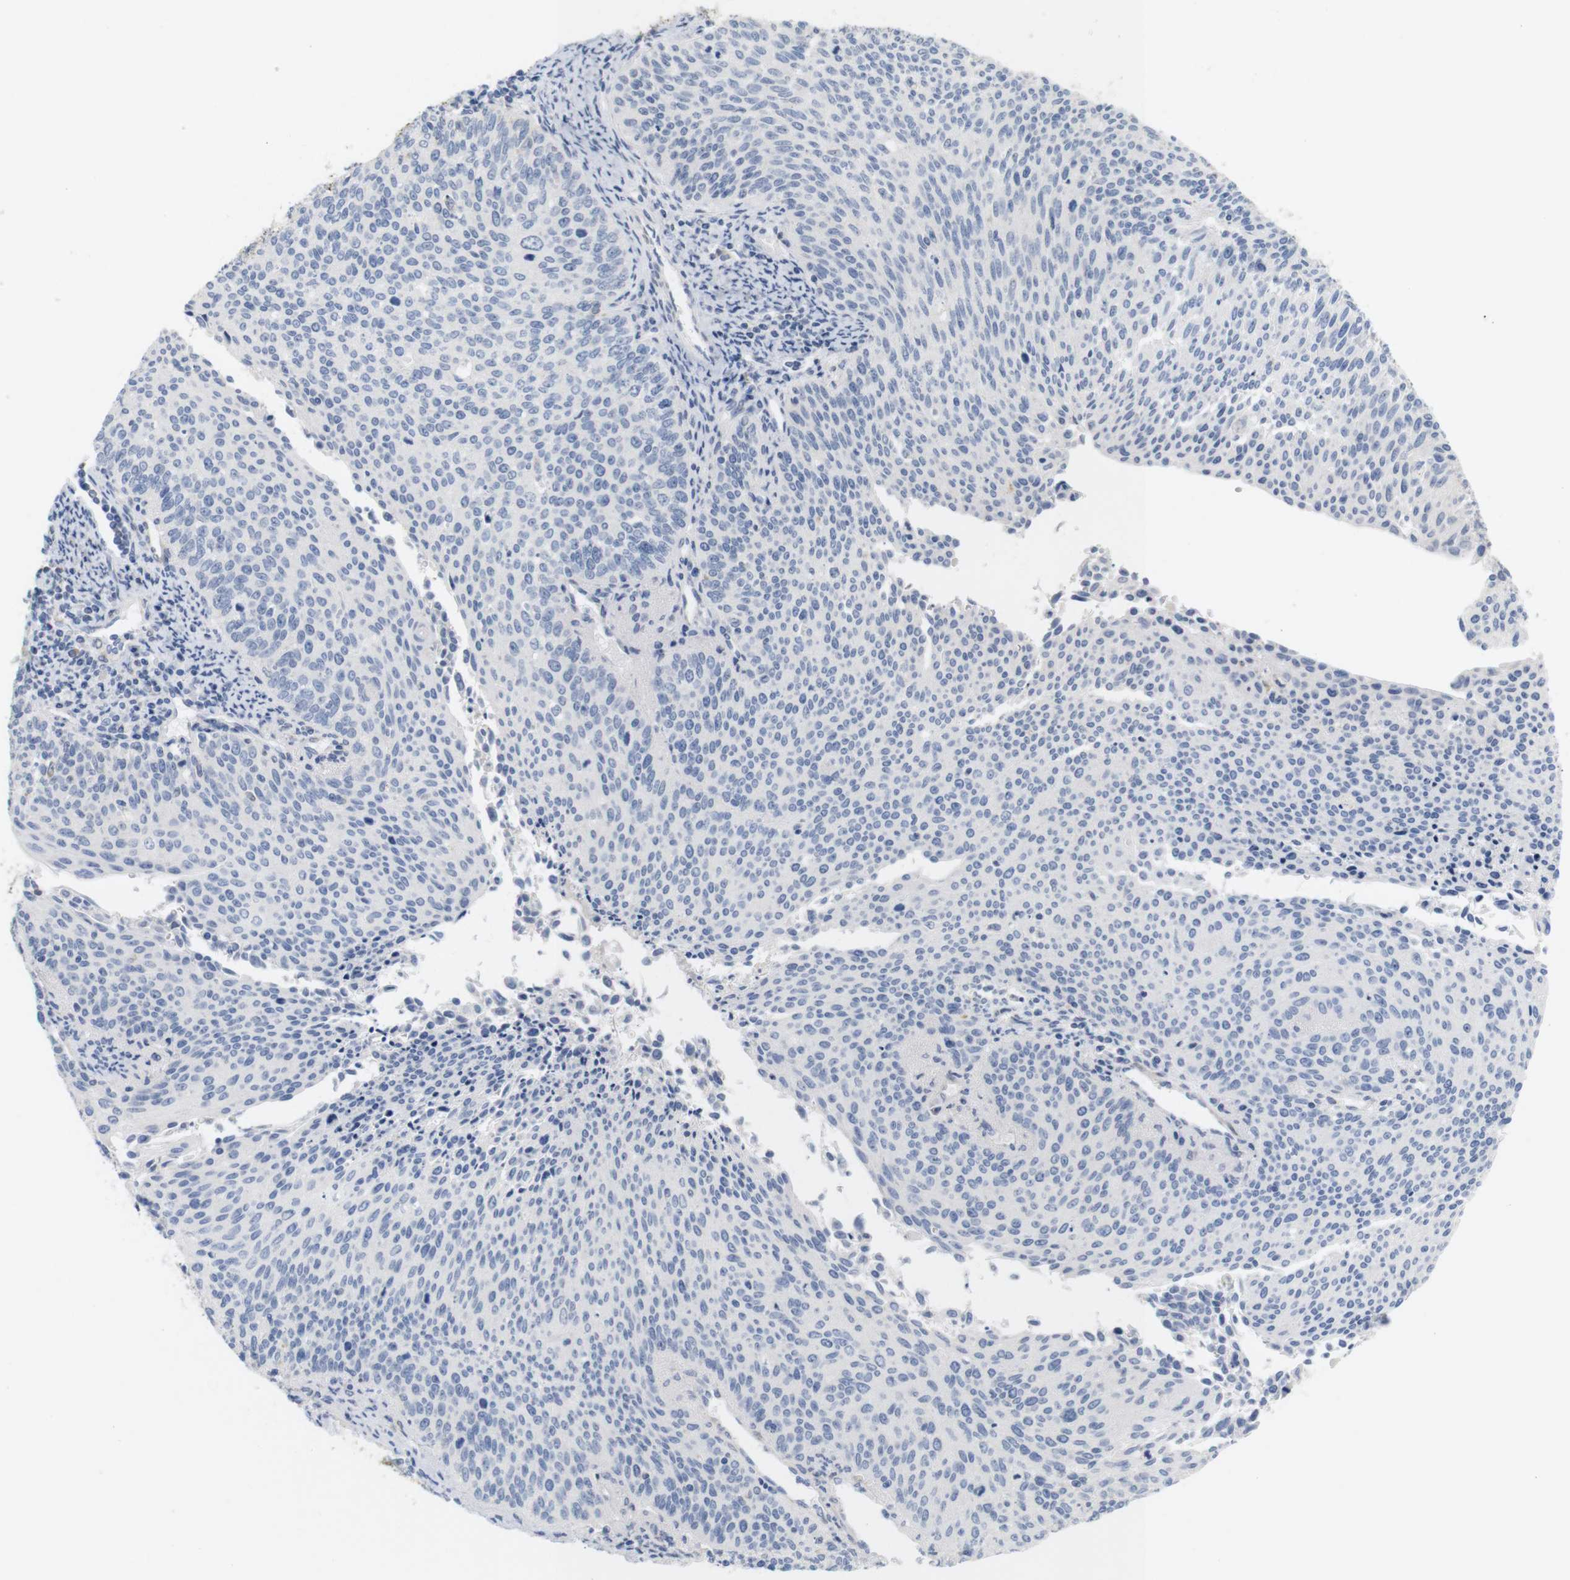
{"staining": {"intensity": "negative", "quantity": "none", "location": "none"}, "tissue": "cervical cancer", "cell_type": "Tumor cells", "image_type": "cancer", "snomed": [{"axis": "morphology", "description": "Squamous cell carcinoma, NOS"}, {"axis": "topography", "description": "Cervix"}], "caption": "An image of squamous cell carcinoma (cervical) stained for a protein demonstrates no brown staining in tumor cells. (Brightfield microscopy of DAB immunohistochemistry (IHC) at high magnification).", "gene": "ITPR1", "patient": {"sex": "female", "age": 55}}